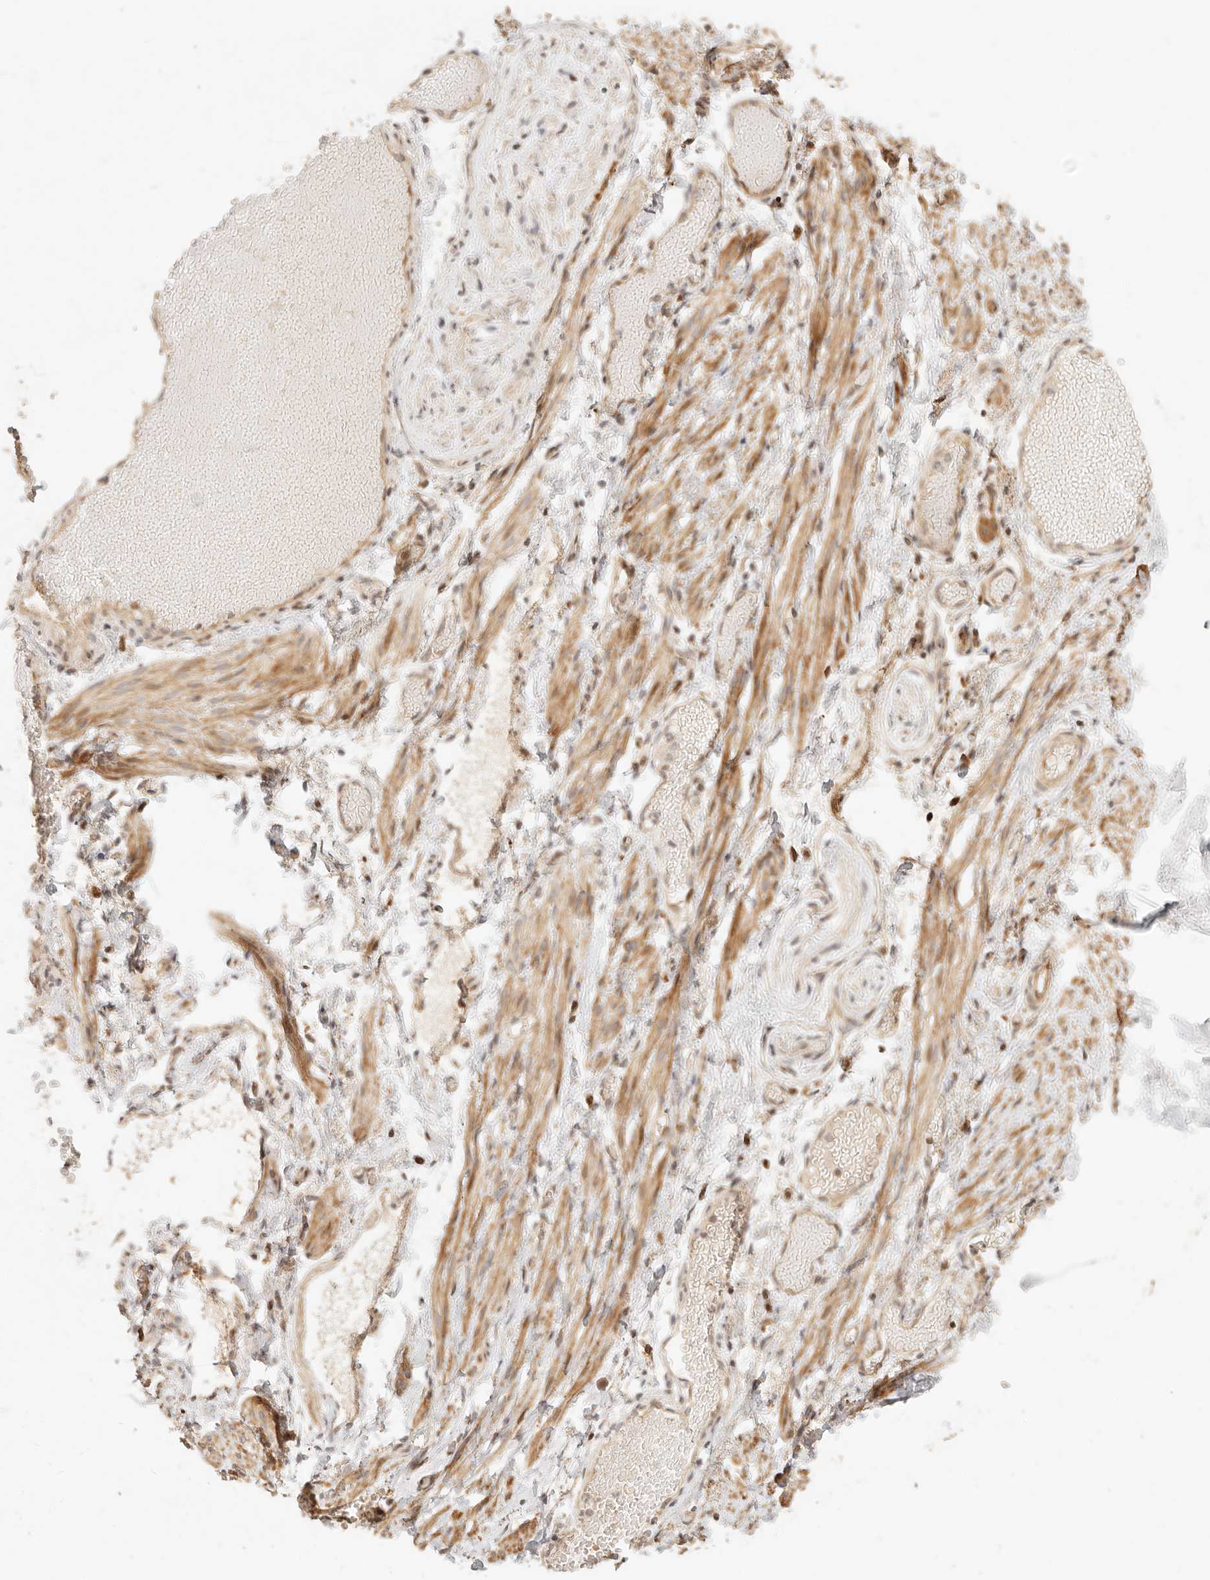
{"staining": {"intensity": "weak", "quantity": "25%-75%", "location": "cytoplasmic/membranous"}, "tissue": "adipose tissue", "cell_type": "Adipocytes", "image_type": "normal", "snomed": [{"axis": "morphology", "description": "Normal tissue, NOS"}, {"axis": "topography", "description": "Smooth muscle"}, {"axis": "topography", "description": "Peripheral nerve tissue"}], "caption": "Protein expression by IHC reveals weak cytoplasmic/membranous staining in approximately 25%-75% of adipocytes in benign adipose tissue.", "gene": "TIMM17A", "patient": {"sex": "female", "age": 39}}